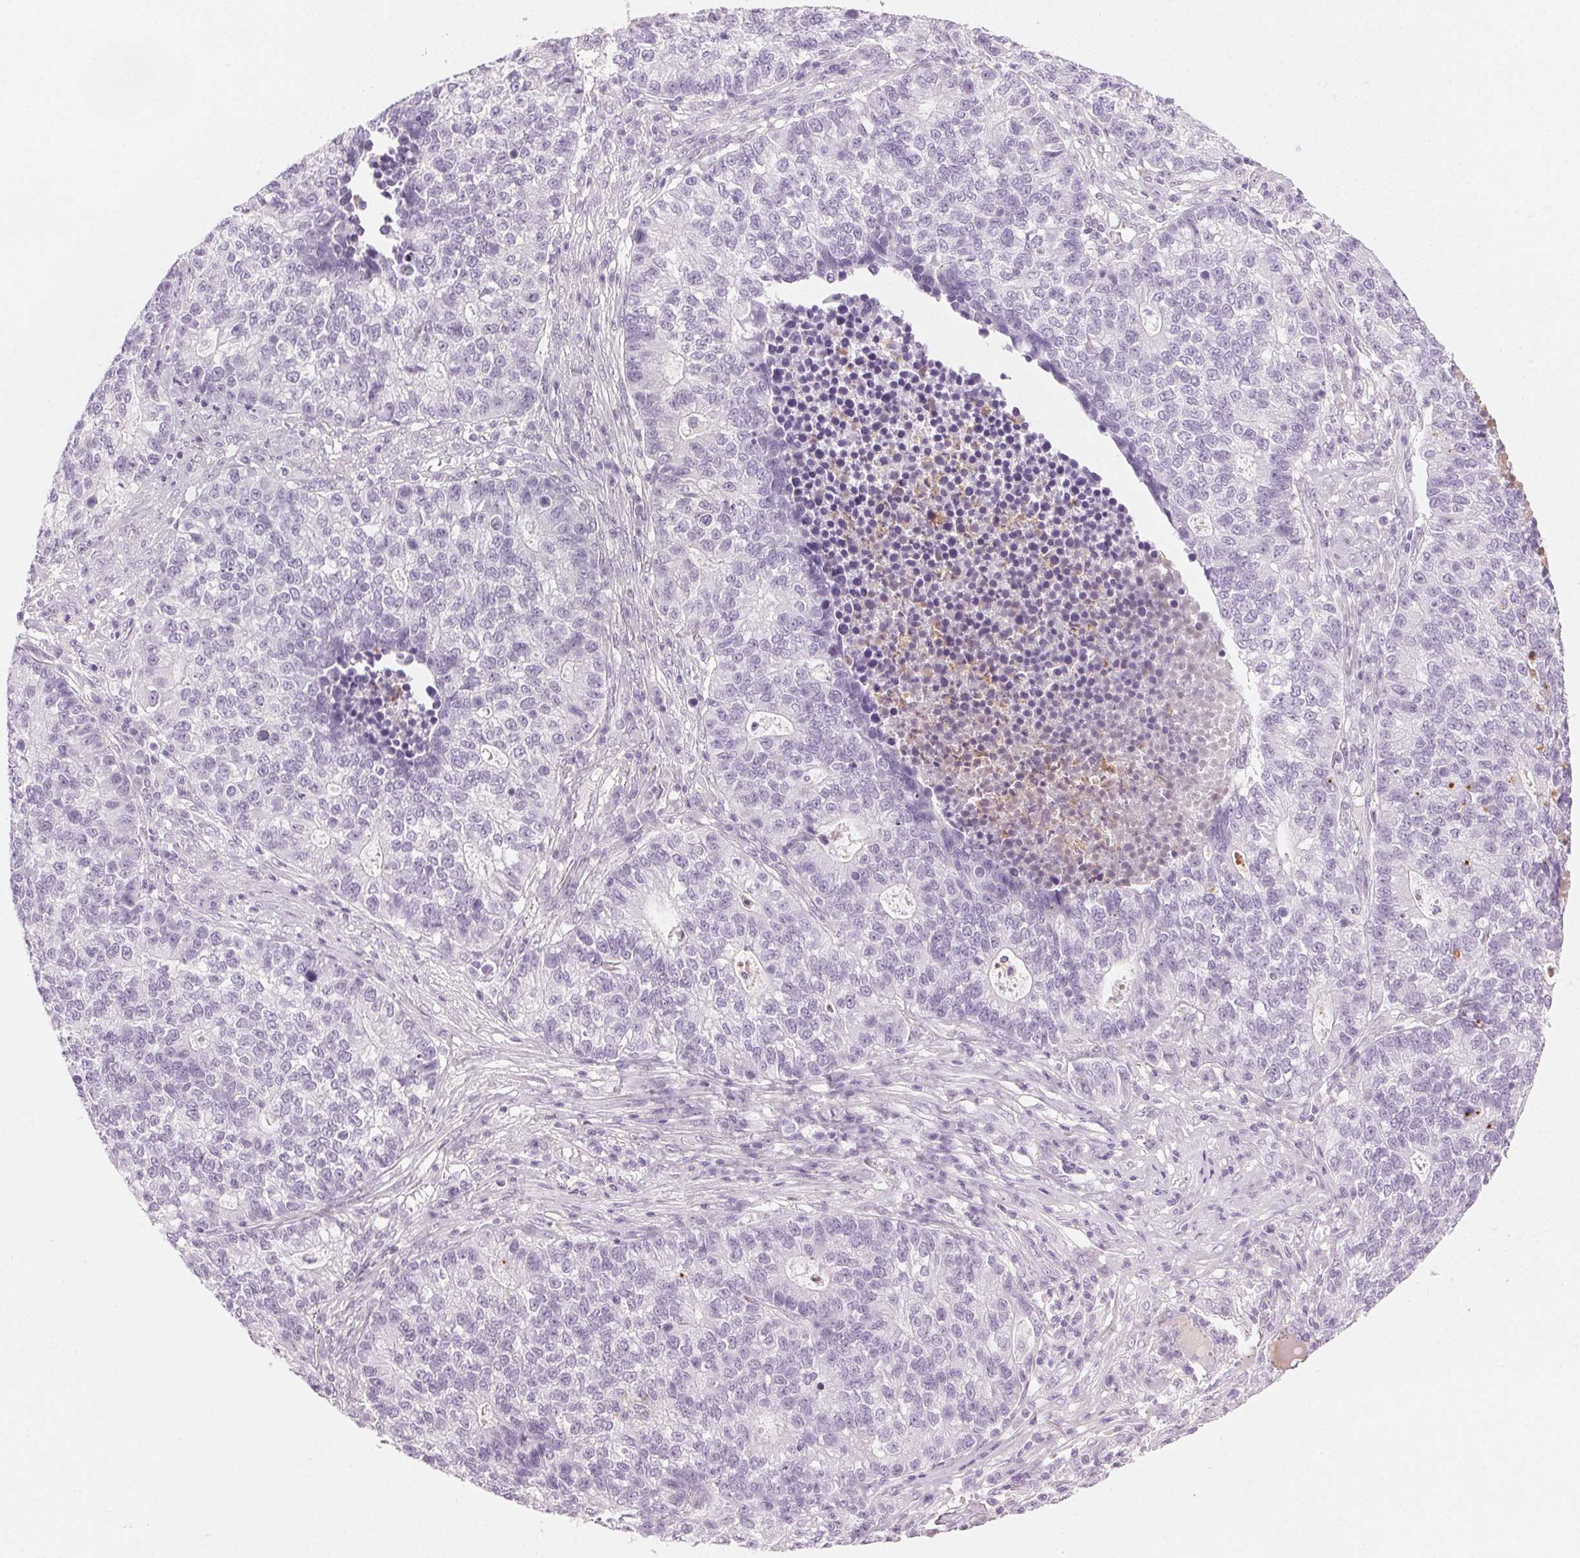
{"staining": {"intensity": "negative", "quantity": "none", "location": "none"}, "tissue": "lung cancer", "cell_type": "Tumor cells", "image_type": "cancer", "snomed": [{"axis": "morphology", "description": "Adenocarcinoma, NOS"}, {"axis": "topography", "description": "Lung"}], "caption": "Immunohistochemistry (IHC) image of human lung cancer stained for a protein (brown), which demonstrates no expression in tumor cells.", "gene": "MPO", "patient": {"sex": "male", "age": 57}}